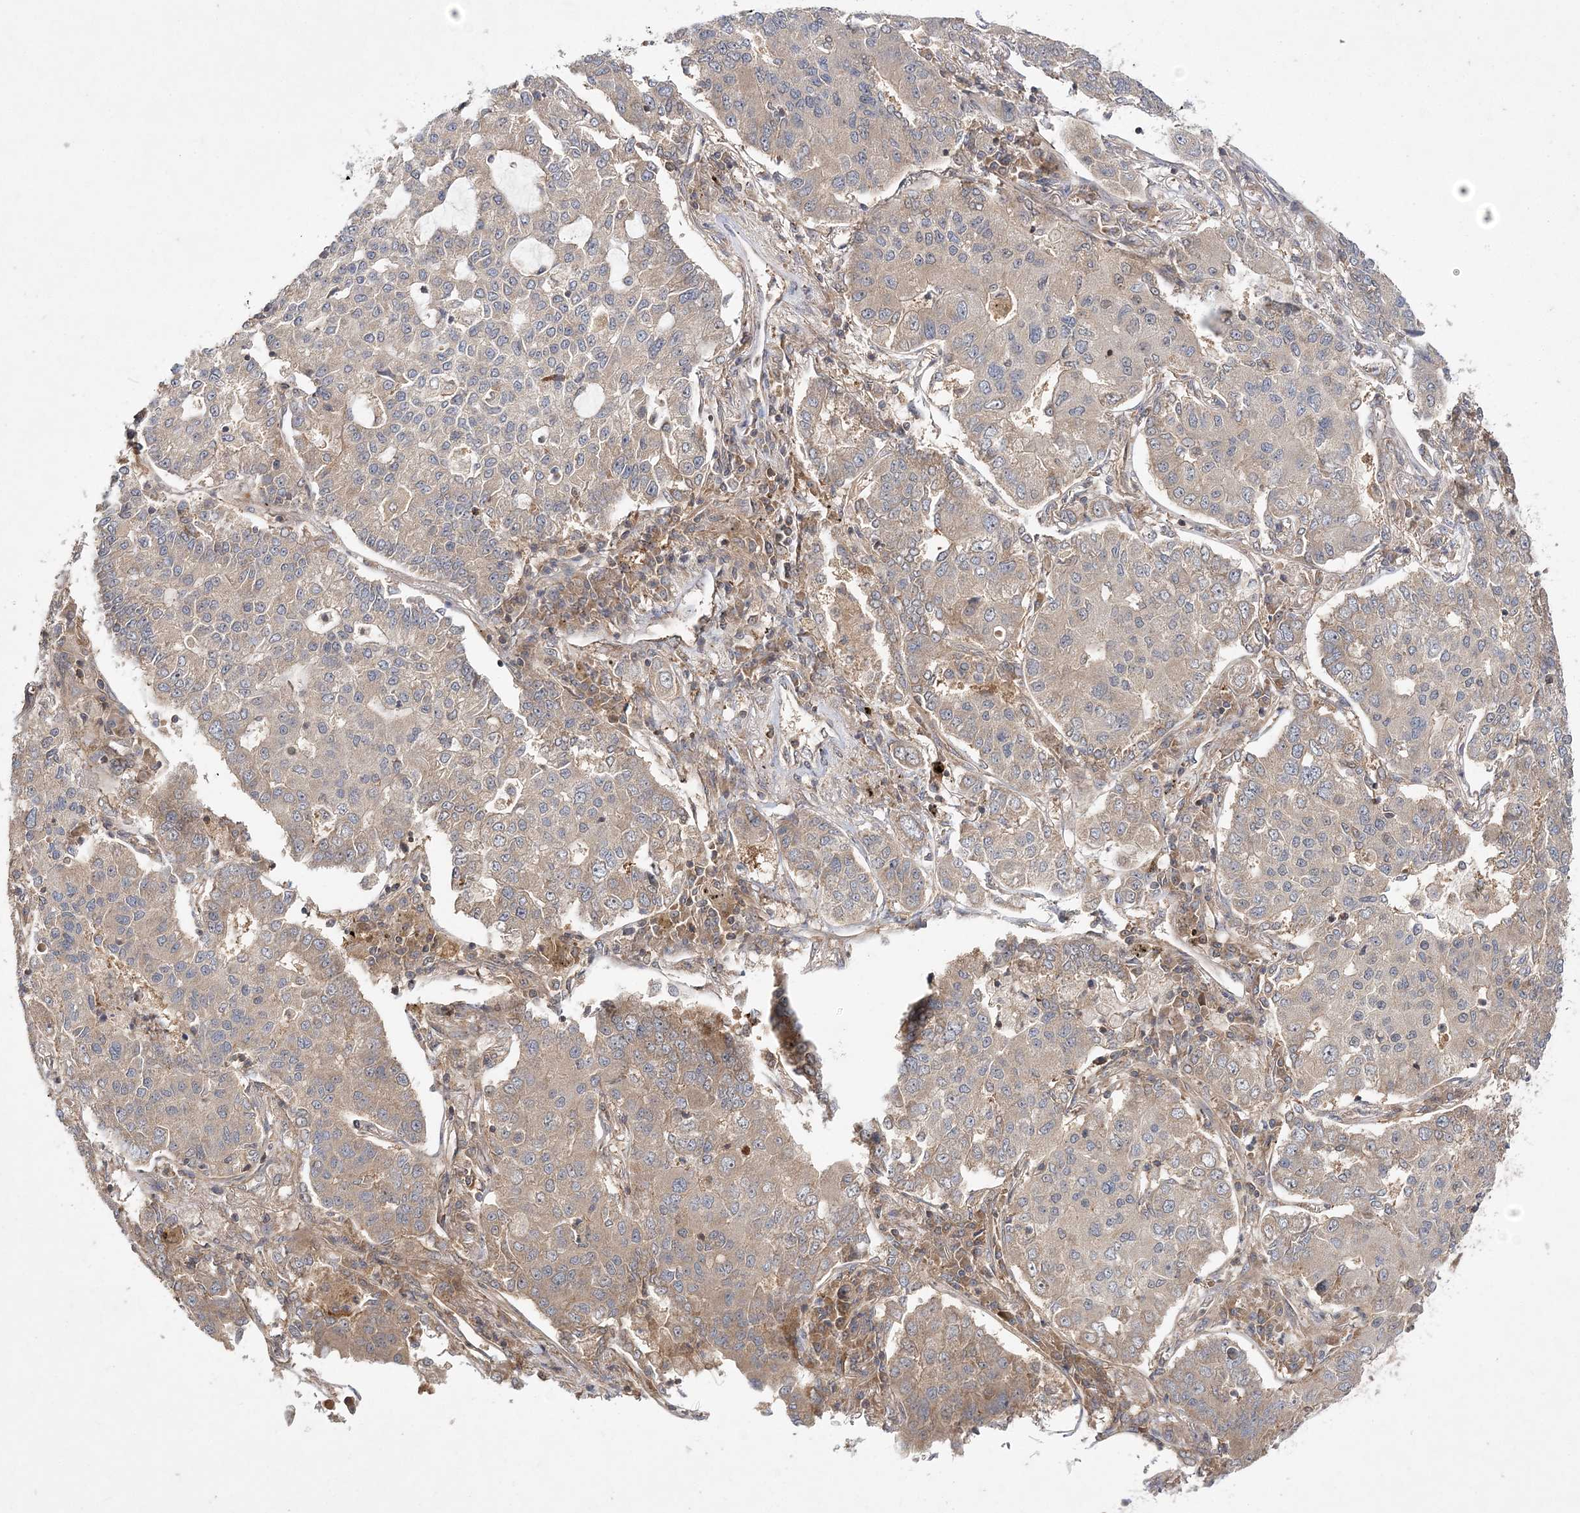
{"staining": {"intensity": "weak", "quantity": "25%-75%", "location": "cytoplasmic/membranous"}, "tissue": "lung cancer", "cell_type": "Tumor cells", "image_type": "cancer", "snomed": [{"axis": "morphology", "description": "Adenocarcinoma, NOS"}, {"axis": "topography", "description": "Lung"}], "caption": "An immunohistochemistry (IHC) histopathology image of neoplastic tissue is shown. Protein staining in brown labels weak cytoplasmic/membranous positivity in adenocarcinoma (lung) within tumor cells.", "gene": "TMEM9B", "patient": {"sex": "male", "age": 49}}